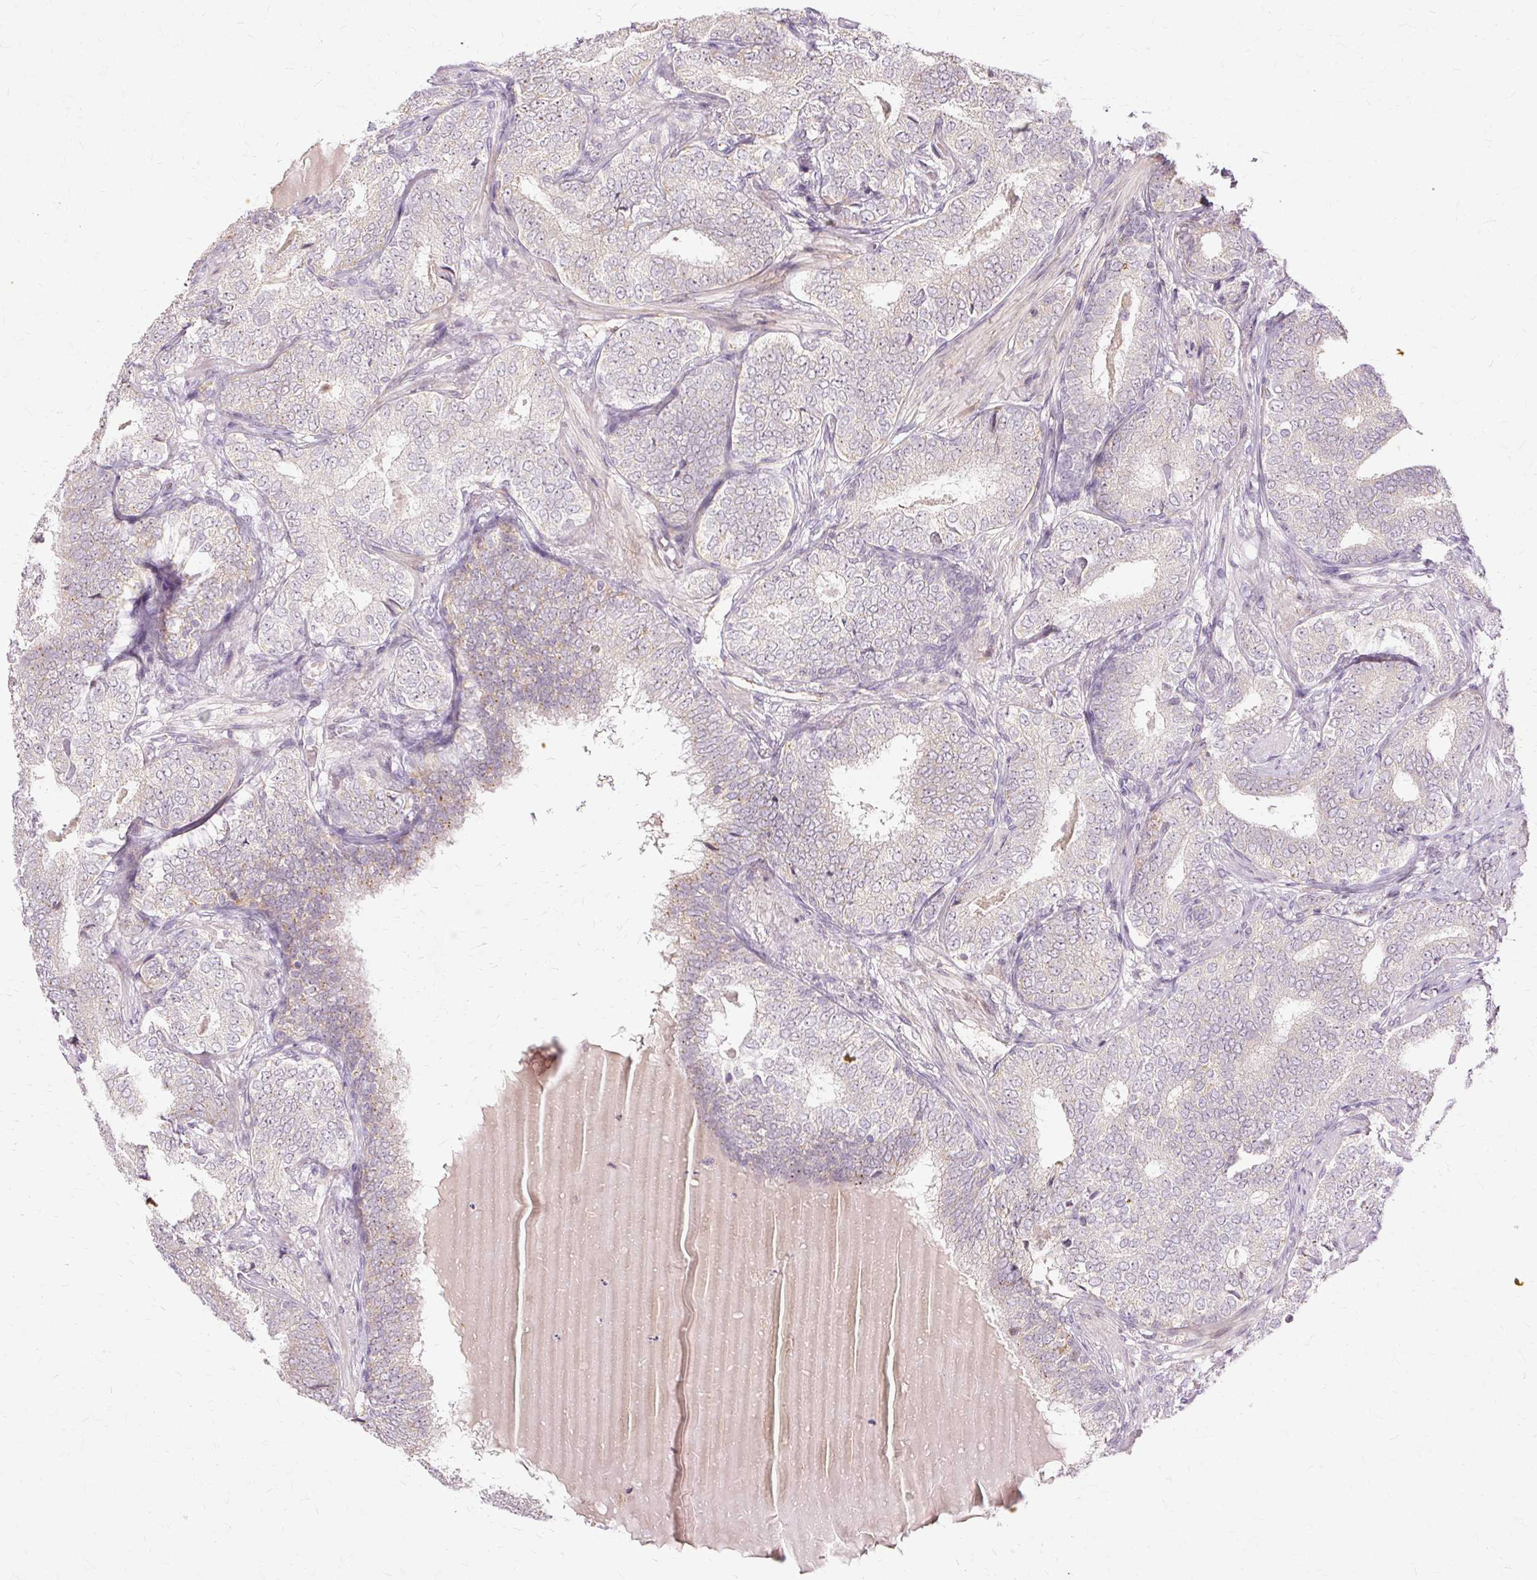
{"staining": {"intensity": "negative", "quantity": "none", "location": "none"}, "tissue": "prostate cancer", "cell_type": "Tumor cells", "image_type": "cancer", "snomed": [{"axis": "morphology", "description": "Adenocarcinoma, High grade"}, {"axis": "topography", "description": "Prostate"}], "caption": "Immunohistochemical staining of prostate cancer shows no significant staining in tumor cells. (IHC, brightfield microscopy, high magnification).", "gene": "MMACHC", "patient": {"sex": "male", "age": 72}}